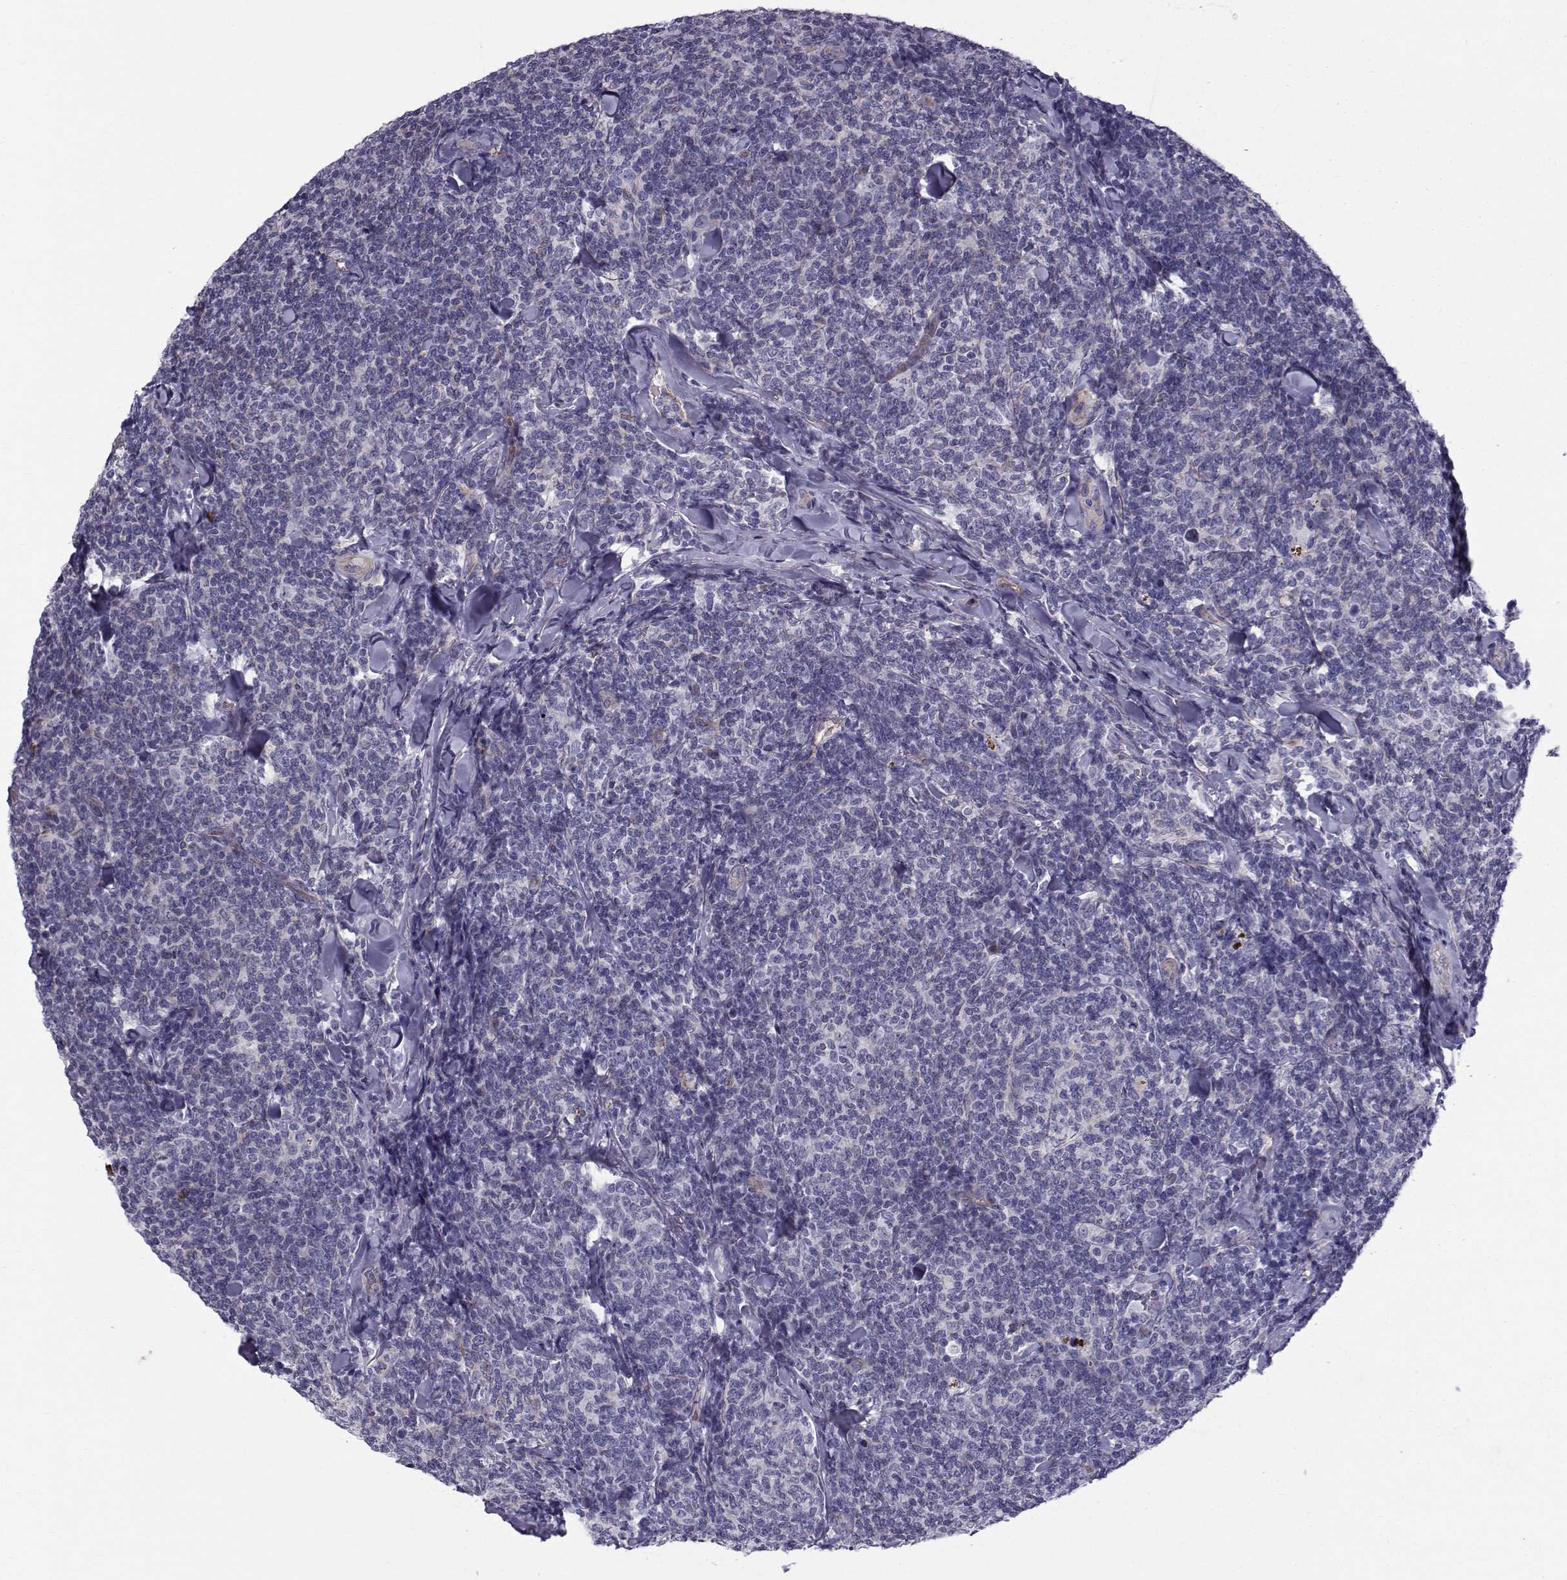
{"staining": {"intensity": "negative", "quantity": "none", "location": "none"}, "tissue": "lymphoma", "cell_type": "Tumor cells", "image_type": "cancer", "snomed": [{"axis": "morphology", "description": "Malignant lymphoma, non-Hodgkin's type, Low grade"}, {"axis": "topography", "description": "Lymph node"}], "caption": "Tumor cells show no significant staining in low-grade malignant lymphoma, non-Hodgkin's type. Brightfield microscopy of immunohistochemistry stained with DAB (3,3'-diaminobenzidine) (brown) and hematoxylin (blue), captured at high magnification.", "gene": "QPCT", "patient": {"sex": "female", "age": 56}}